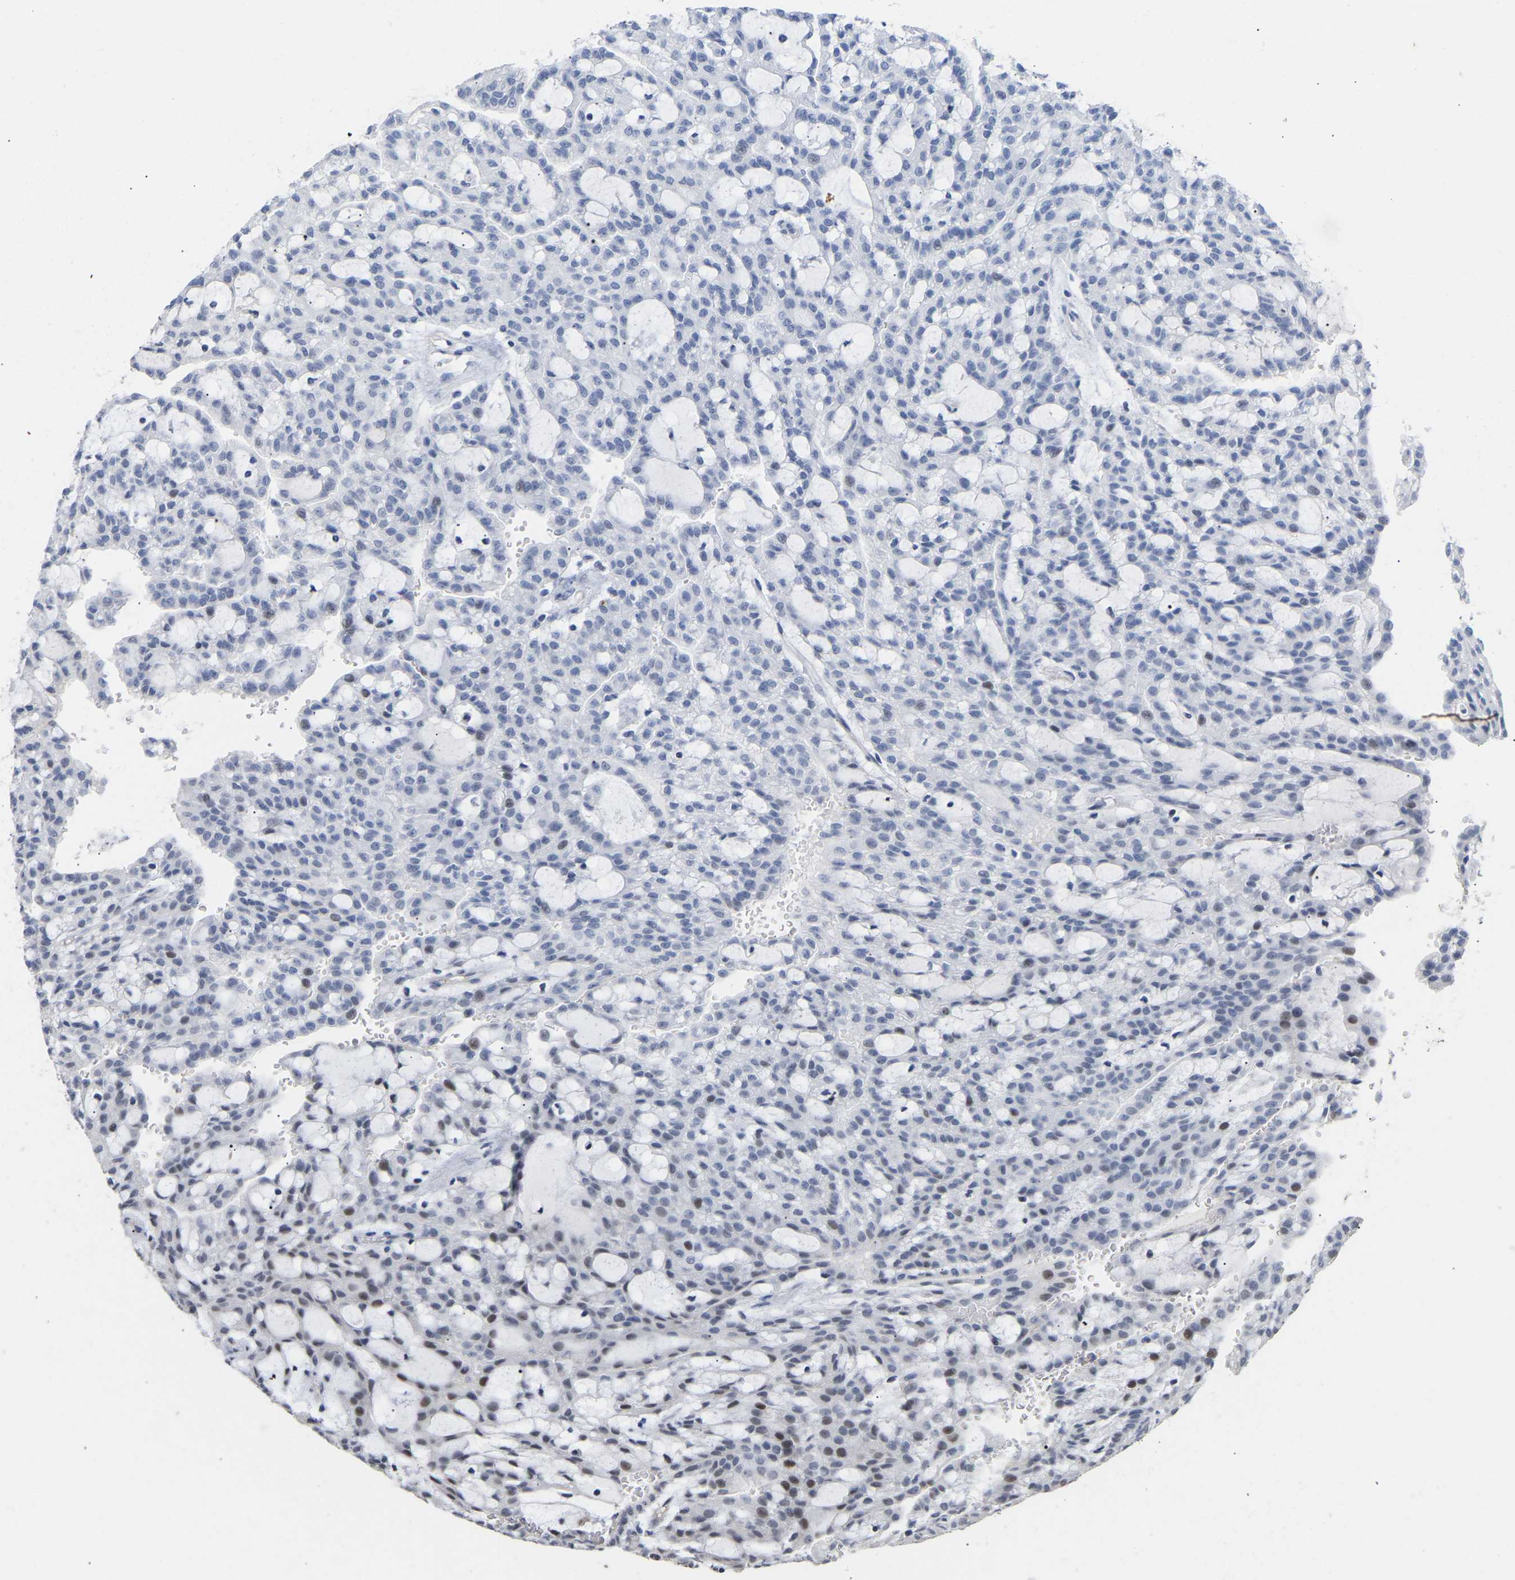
{"staining": {"intensity": "negative", "quantity": "none", "location": "none"}, "tissue": "renal cancer", "cell_type": "Tumor cells", "image_type": "cancer", "snomed": [{"axis": "morphology", "description": "Adenocarcinoma, NOS"}, {"axis": "topography", "description": "Kidney"}], "caption": "Tumor cells show no significant positivity in adenocarcinoma (renal).", "gene": "AMPH", "patient": {"sex": "male", "age": 63}}